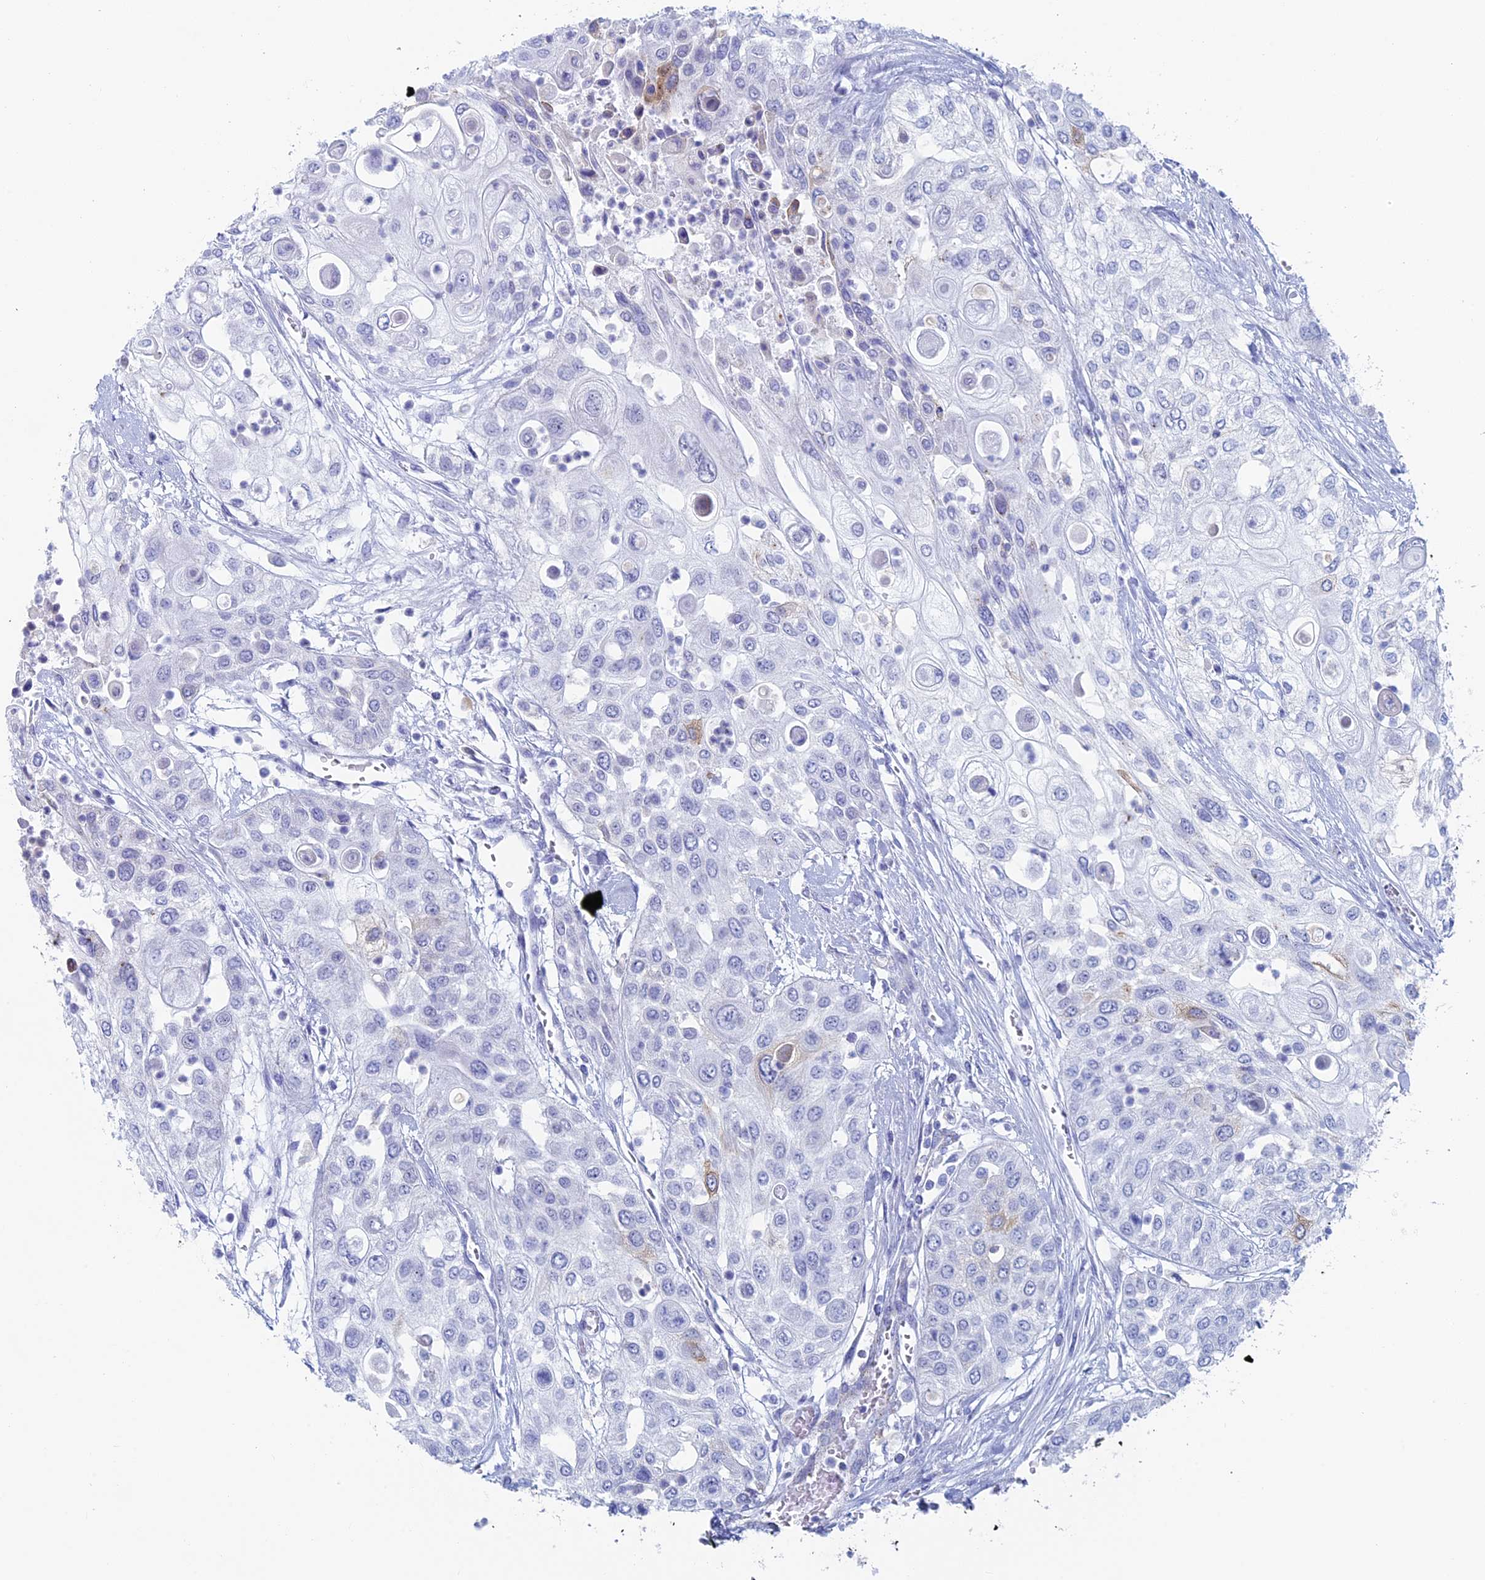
{"staining": {"intensity": "negative", "quantity": "none", "location": "none"}, "tissue": "urothelial cancer", "cell_type": "Tumor cells", "image_type": "cancer", "snomed": [{"axis": "morphology", "description": "Urothelial carcinoma, High grade"}, {"axis": "topography", "description": "Urinary bladder"}], "caption": "Immunohistochemistry image of neoplastic tissue: human urothelial carcinoma (high-grade) stained with DAB reveals no significant protein expression in tumor cells. Nuclei are stained in blue.", "gene": "MAGEB6", "patient": {"sex": "female", "age": 79}}